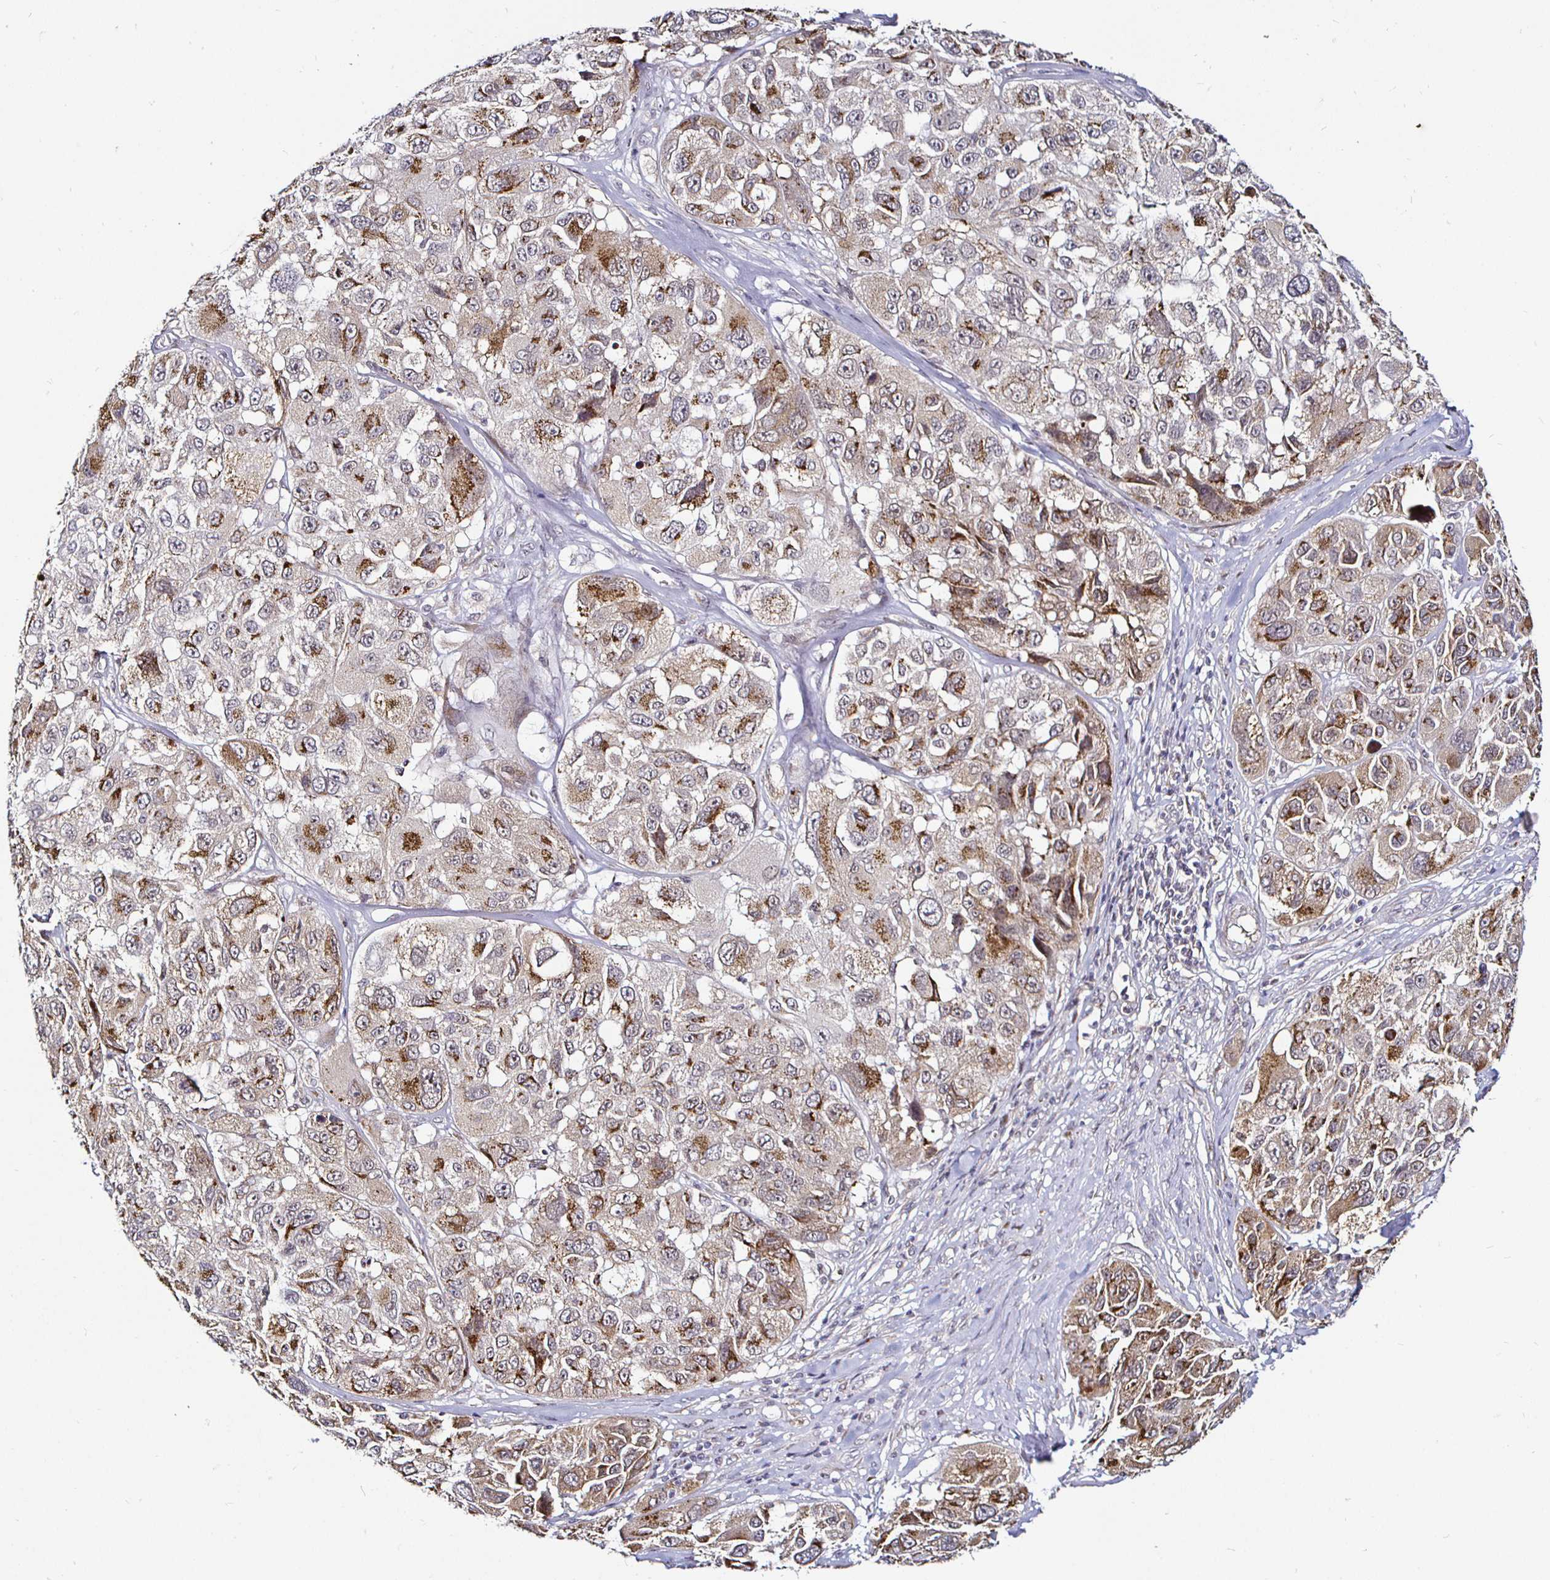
{"staining": {"intensity": "moderate", "quantity": ">75%", "location": "cytoplasmic/membranous"}, "tissue": "melanoma", "cell_type": "Tumor cells", "image_type": "cancer", "snomed": [{"axis": "morphology", "description": "Malignant melanoma, NOS"}, {"axis": "topography", "description": "Skin"}], "caption": "Human melanoma stained with a protein marker demonstrates moderate staining in tumor cells.", "gene": "ATG3", "patient": {"sex": "female", "age": 66}}